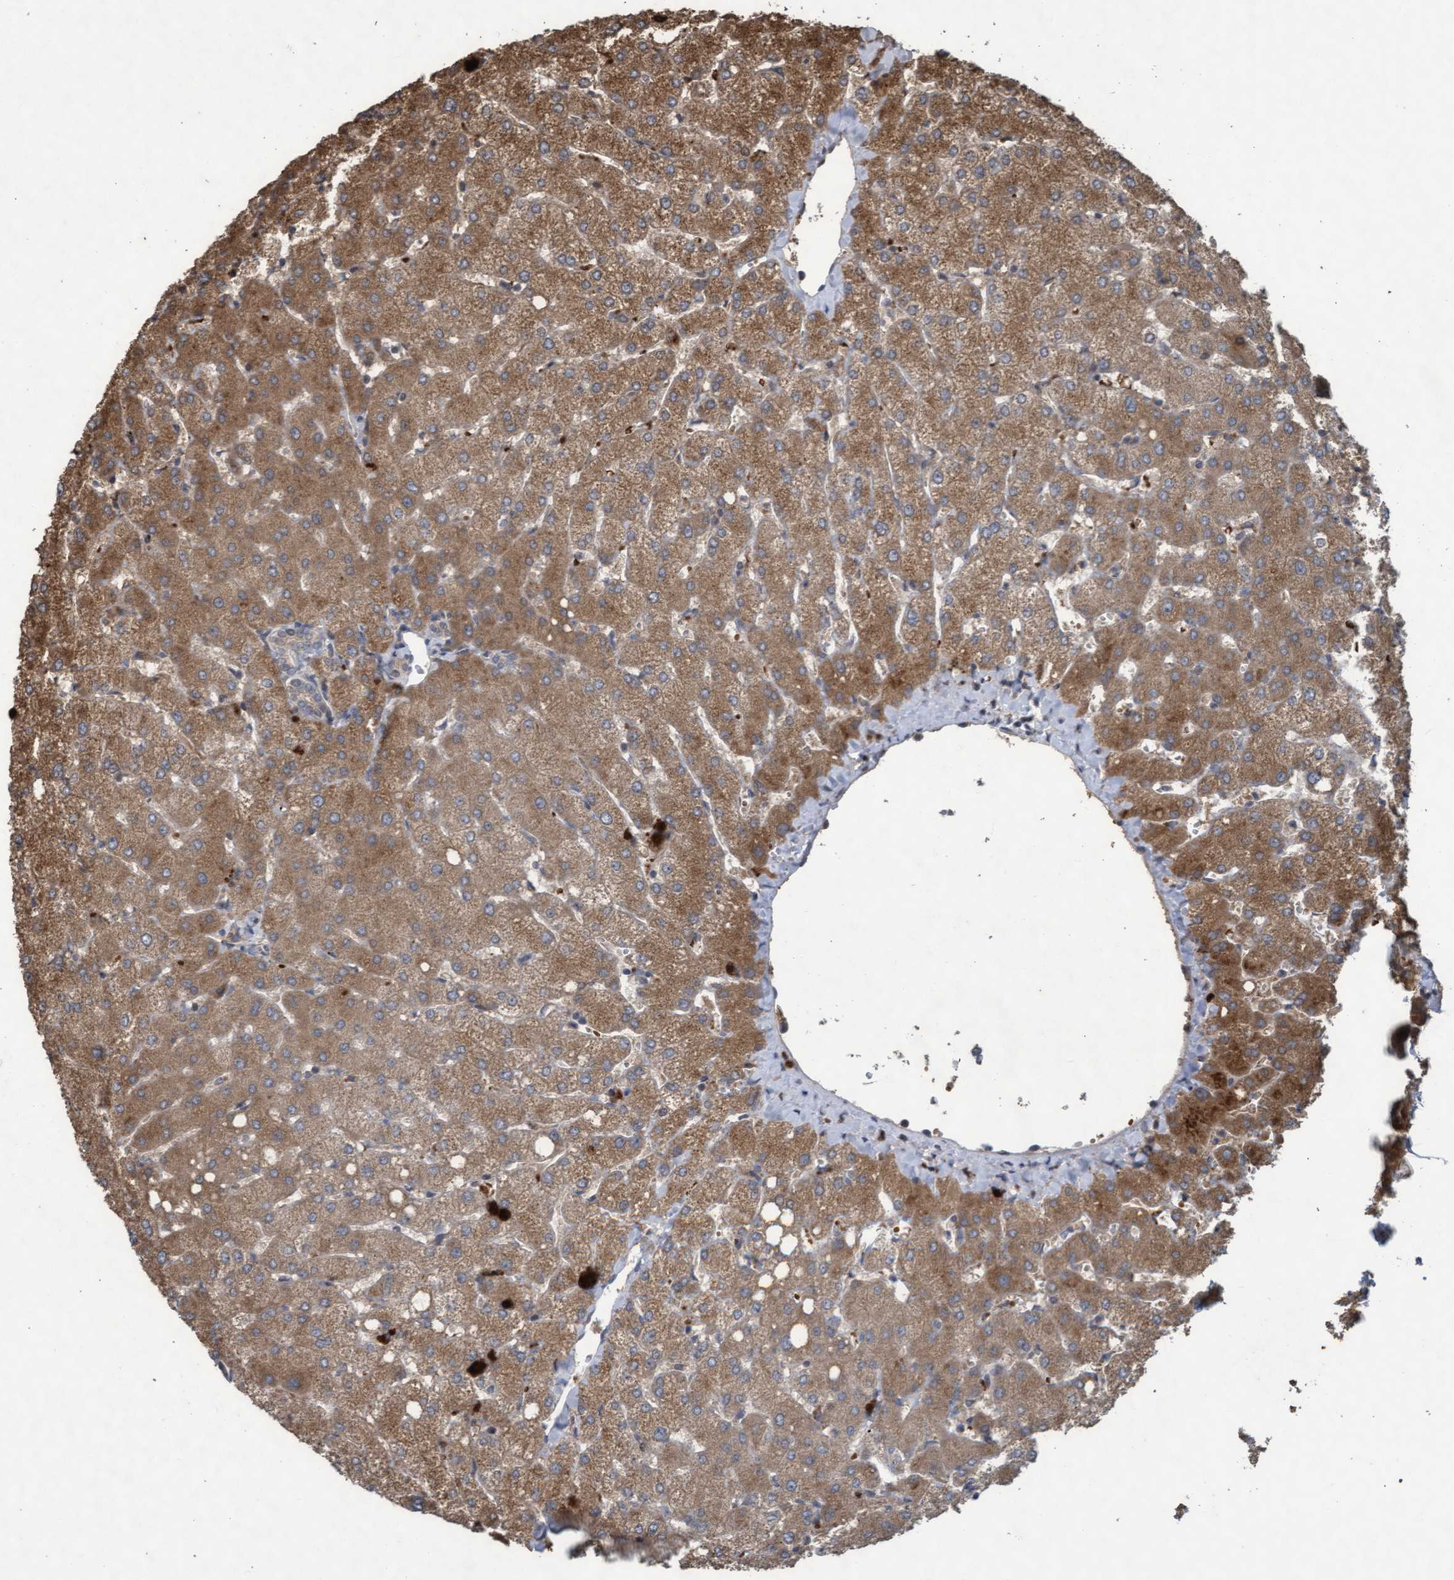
{"staining": {"intensity": "weak", "quantity": ">75%", "location": "cytoplasmic/membranous"}, "tissue": "liver", "cell_type": "Cholangiocytes", "image_type": "normal", "snomed": [{"axis": "morphology", "description": "Normal tissue, NOS"}, {"axis": "topography", "description": "Liver"}], "caption": "The micrograph demonstrates immunohistochemical staining of benign liver. There is weak cytoplasmic/membranous expression is identified in about >75% of cholangiocytes. (DAB = brown stain, brightfield microscopy at high magnification).", "gene": "KCNC2", "patient": {"sex": "female", "age": 54}}